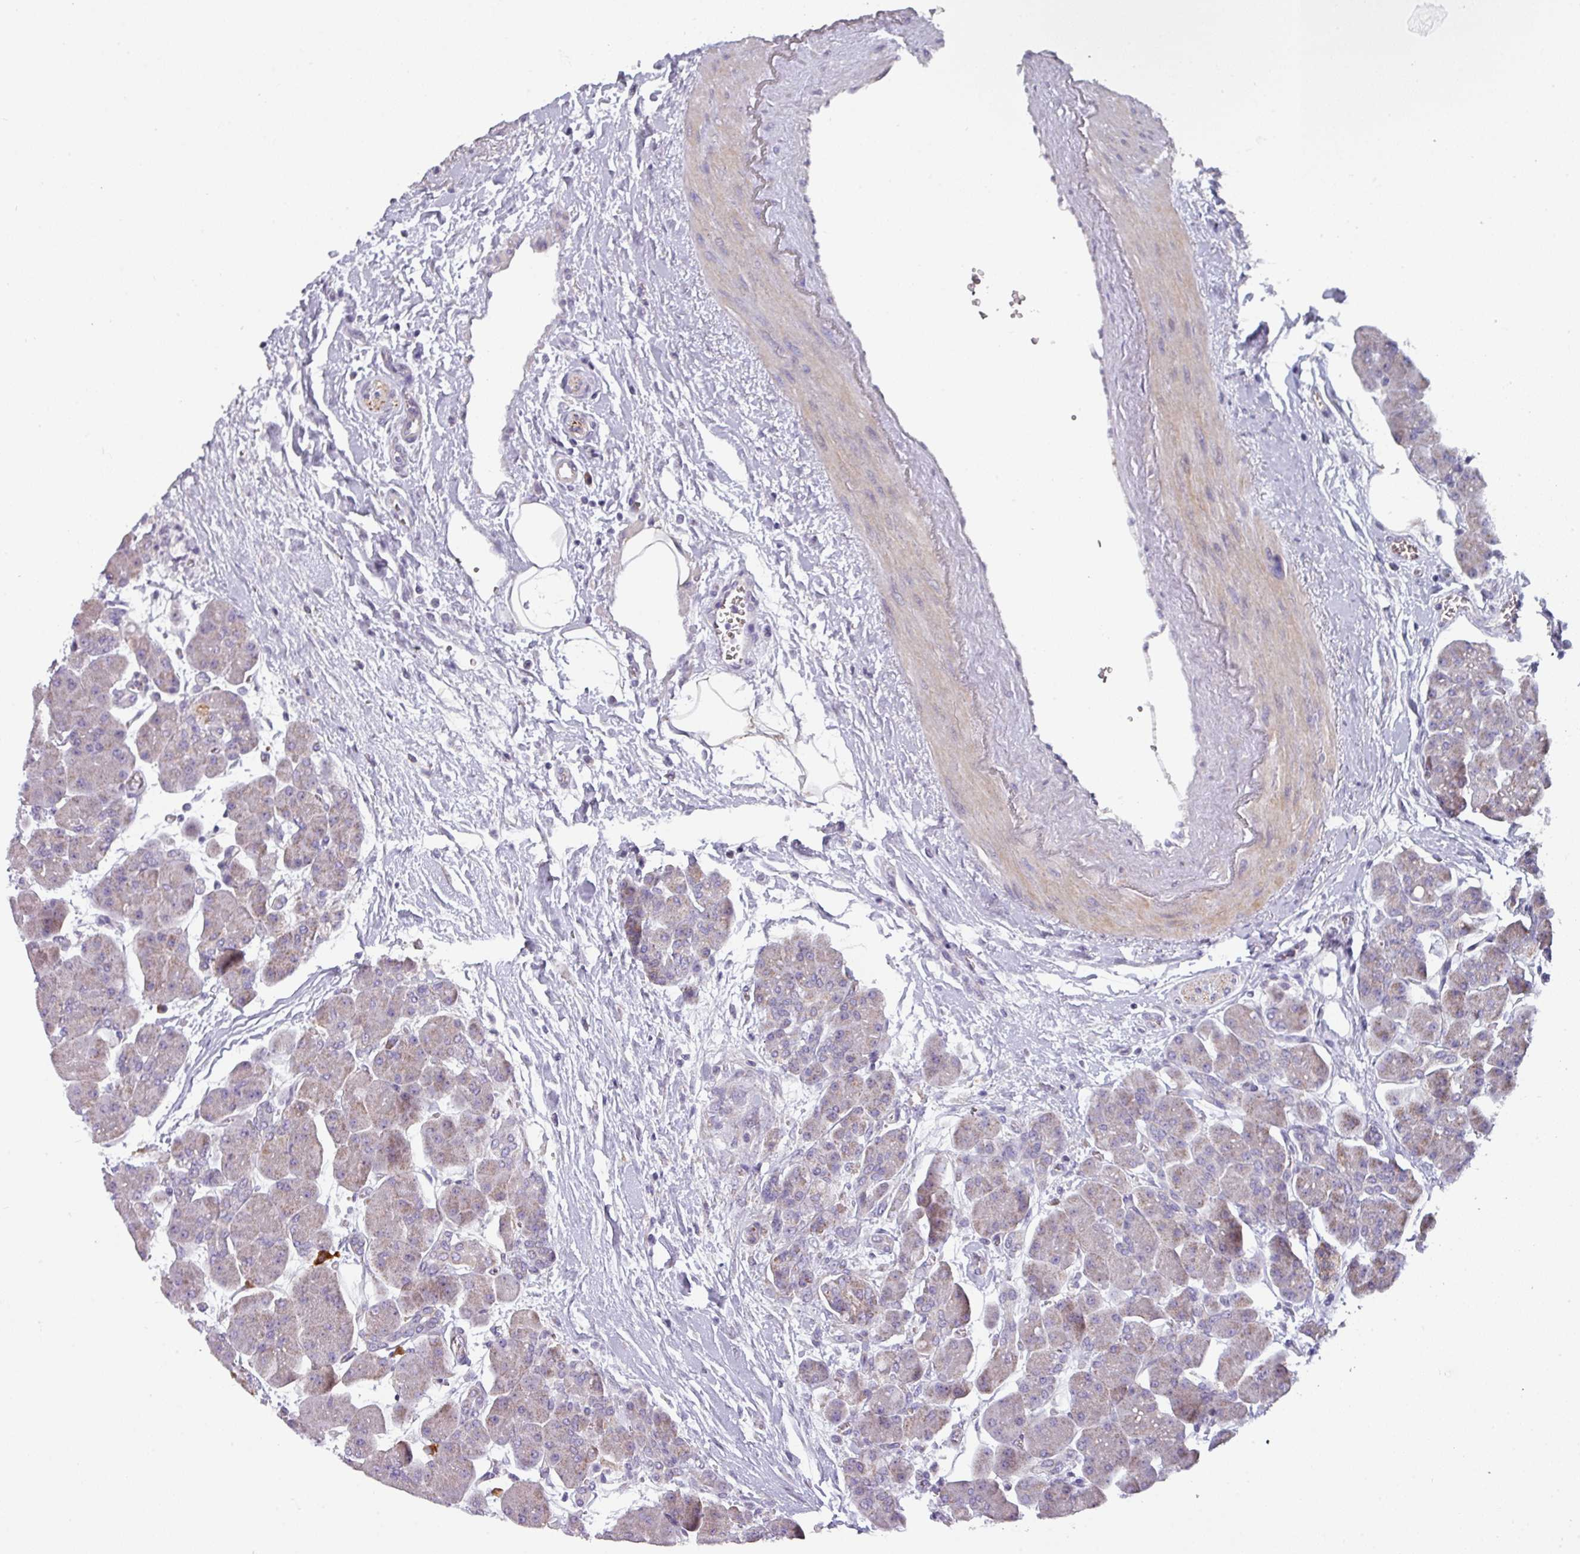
{"staining": {"intensity": "weak", "quantity": "<25%", "location": "cytoplasmic/membranous"}, "tissue": "pancreas", "cell_type": "Exocrine glandular cells", "image_type": "normal", "snomed": [{"axis": "morphology", "description": "Normal tissue, NOS"}, {"axis": "topography", "description": "Pancreas"}], "caption": "Immunohistochemistry (IHC) of unremarkable human pancreas shows no expression in exocrine glandular cells. (Immunohistochemistry, brightfield microscopy, high magnification).", "gene": "C2orf68", "patient": {"sex": "male", "age": 66}}